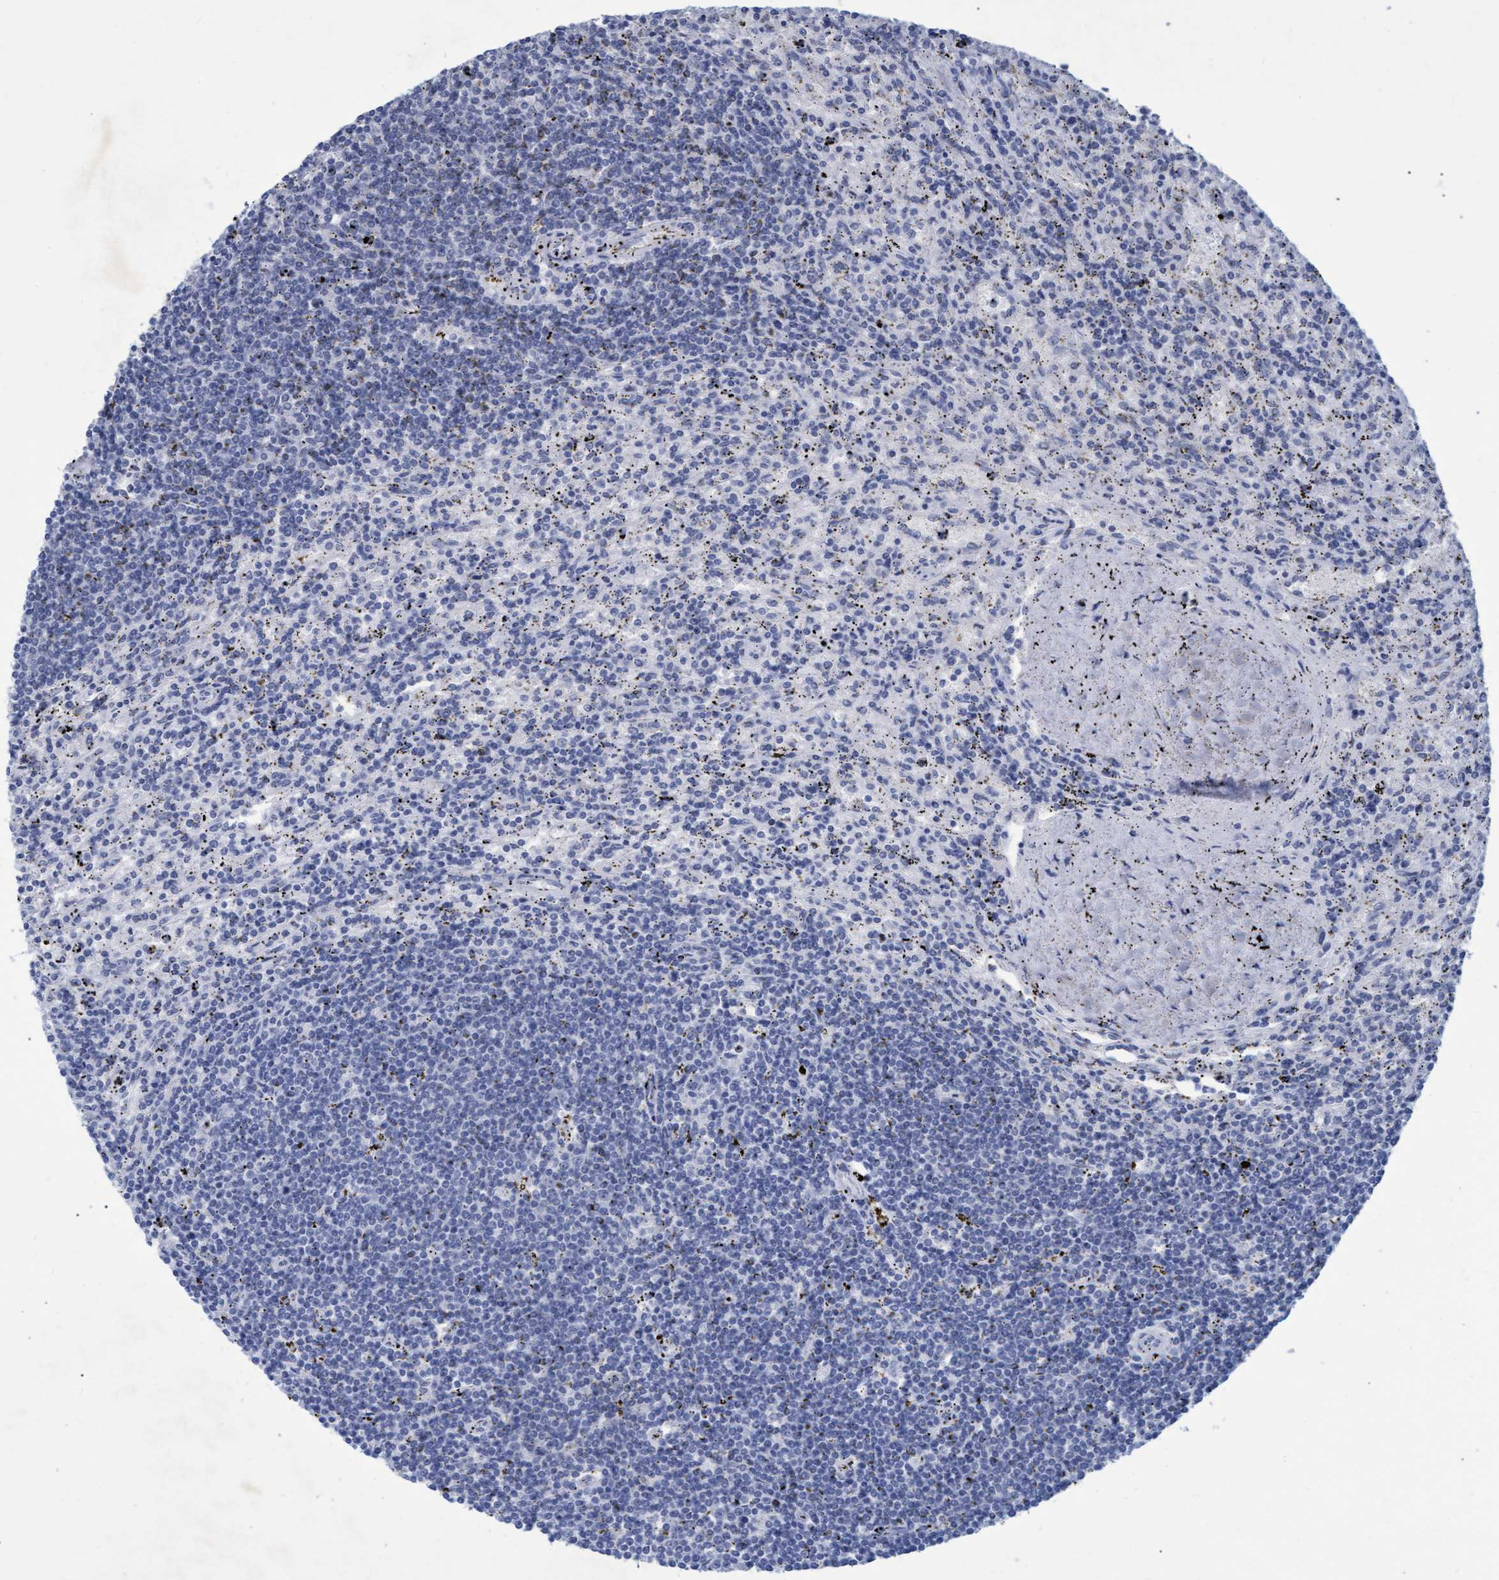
{"staining": {"intensity": "negative", "quantity": "none", "location": "none"}, "tissue": "lymphoma", "cell_type": "Tumor cells", "image_type": "cancer", "snomed": [{"axis": "morphology", "description": "Malignant lymphoma, non-Hodgkin's type, Low grade"}, {"axis": "topography", "description": "Spleen"}], "caption": "This photomicrograph is of low-grade malignant lymphoma, non-Hodgkin's type stained with immunohistochemistry to label a protein in brown with the nuclei are counter-stained blue. There is no positivity in tumor cells.", "gene": "GALC", "patient": {"sex": "male", "age": 76}}